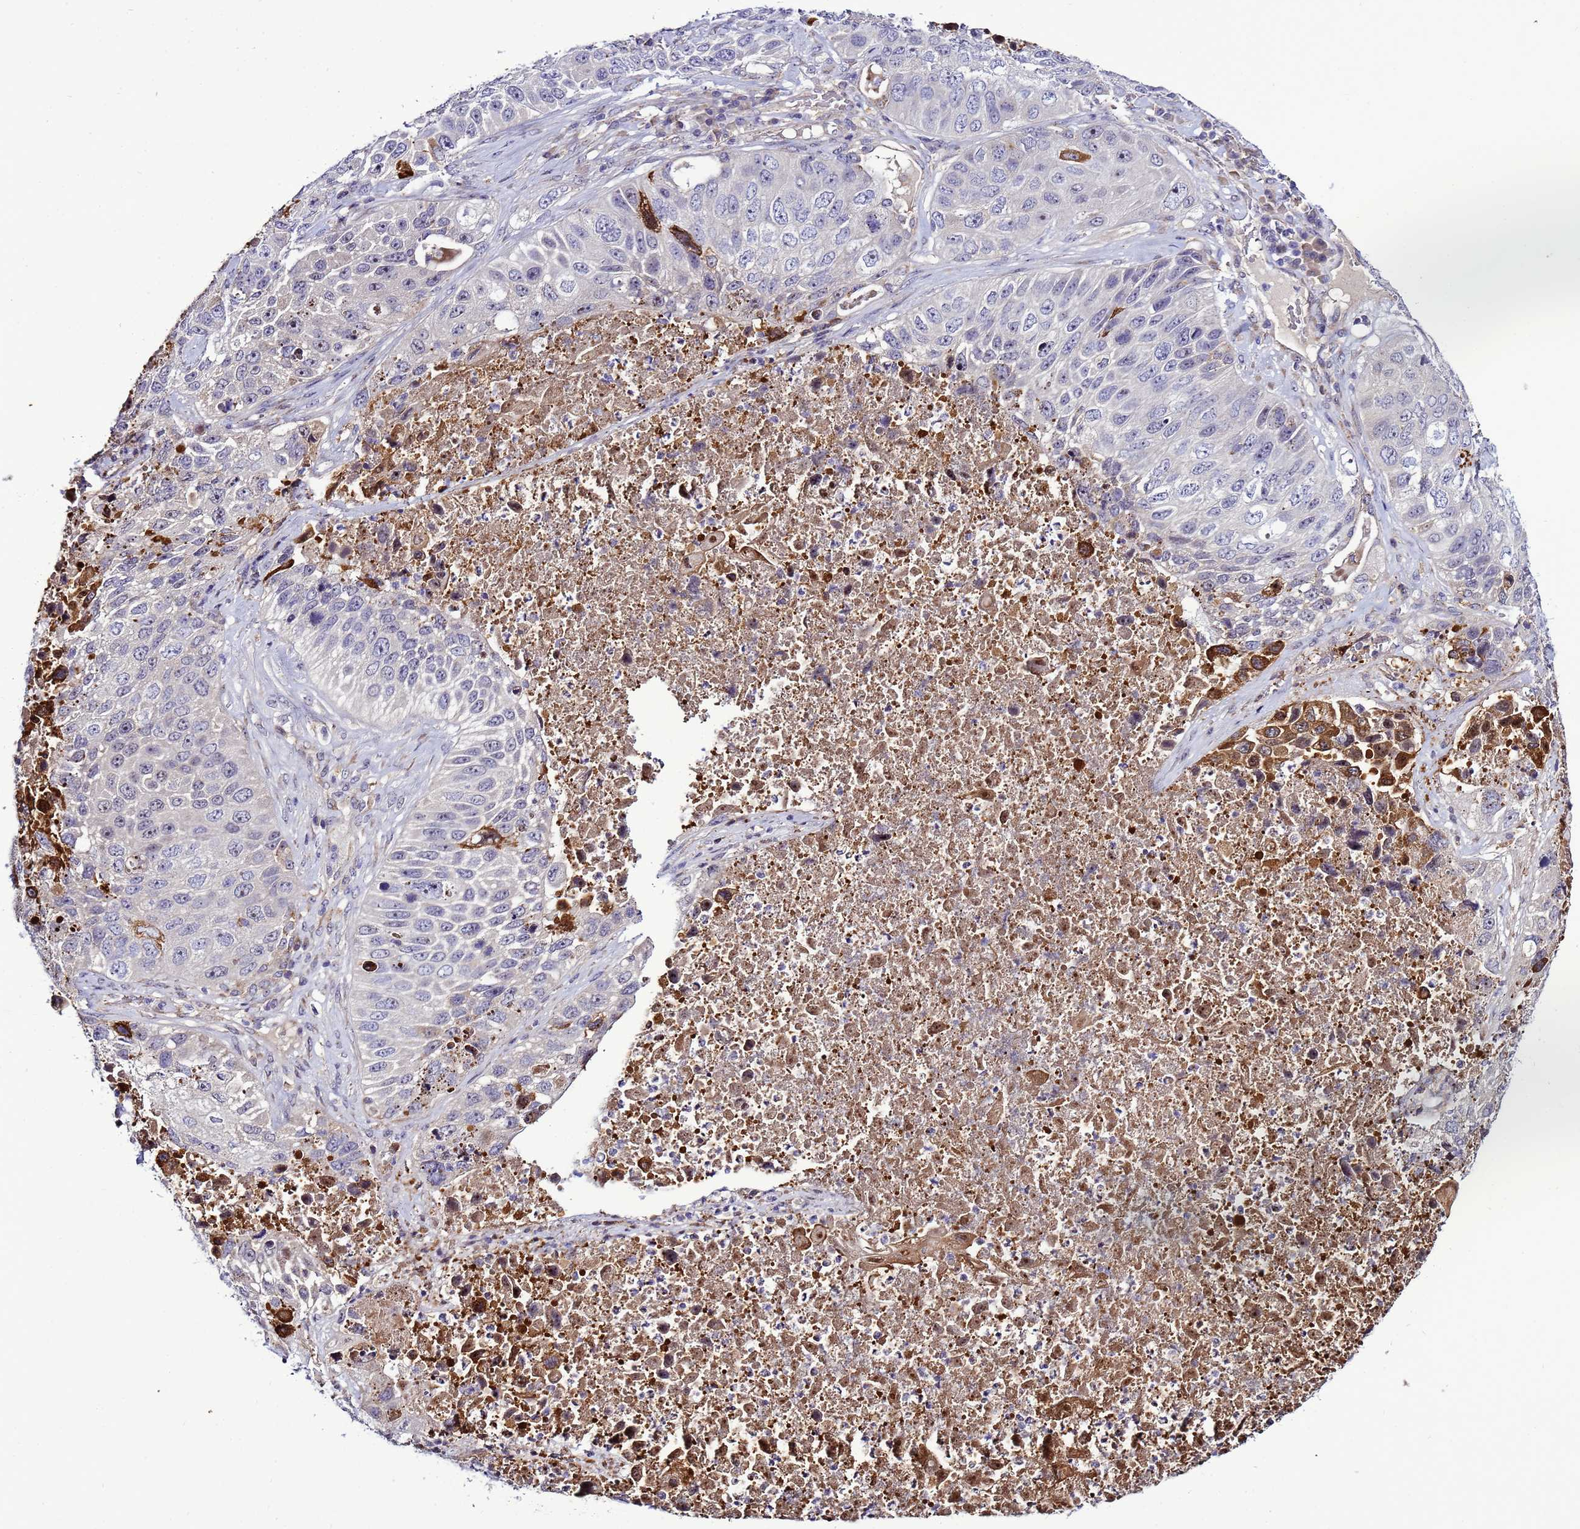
{"staining": {"intensity": "negative", "quantity": "none", "location": "none"}, "tissue": "lung cancer", "cell_type": "Tumor cells", "image_type": "cancer", "snomed": [{"axis": "morphology", "description": "Squamous cell carcinoma, NOS"}, {"axis": "topography", "description": "Lung"}], "caption": "The micrograph shows no staining of tumor cells in lung cancer.", "gene": "NOL8", "patient": {"sex": "male", "age": 61}}